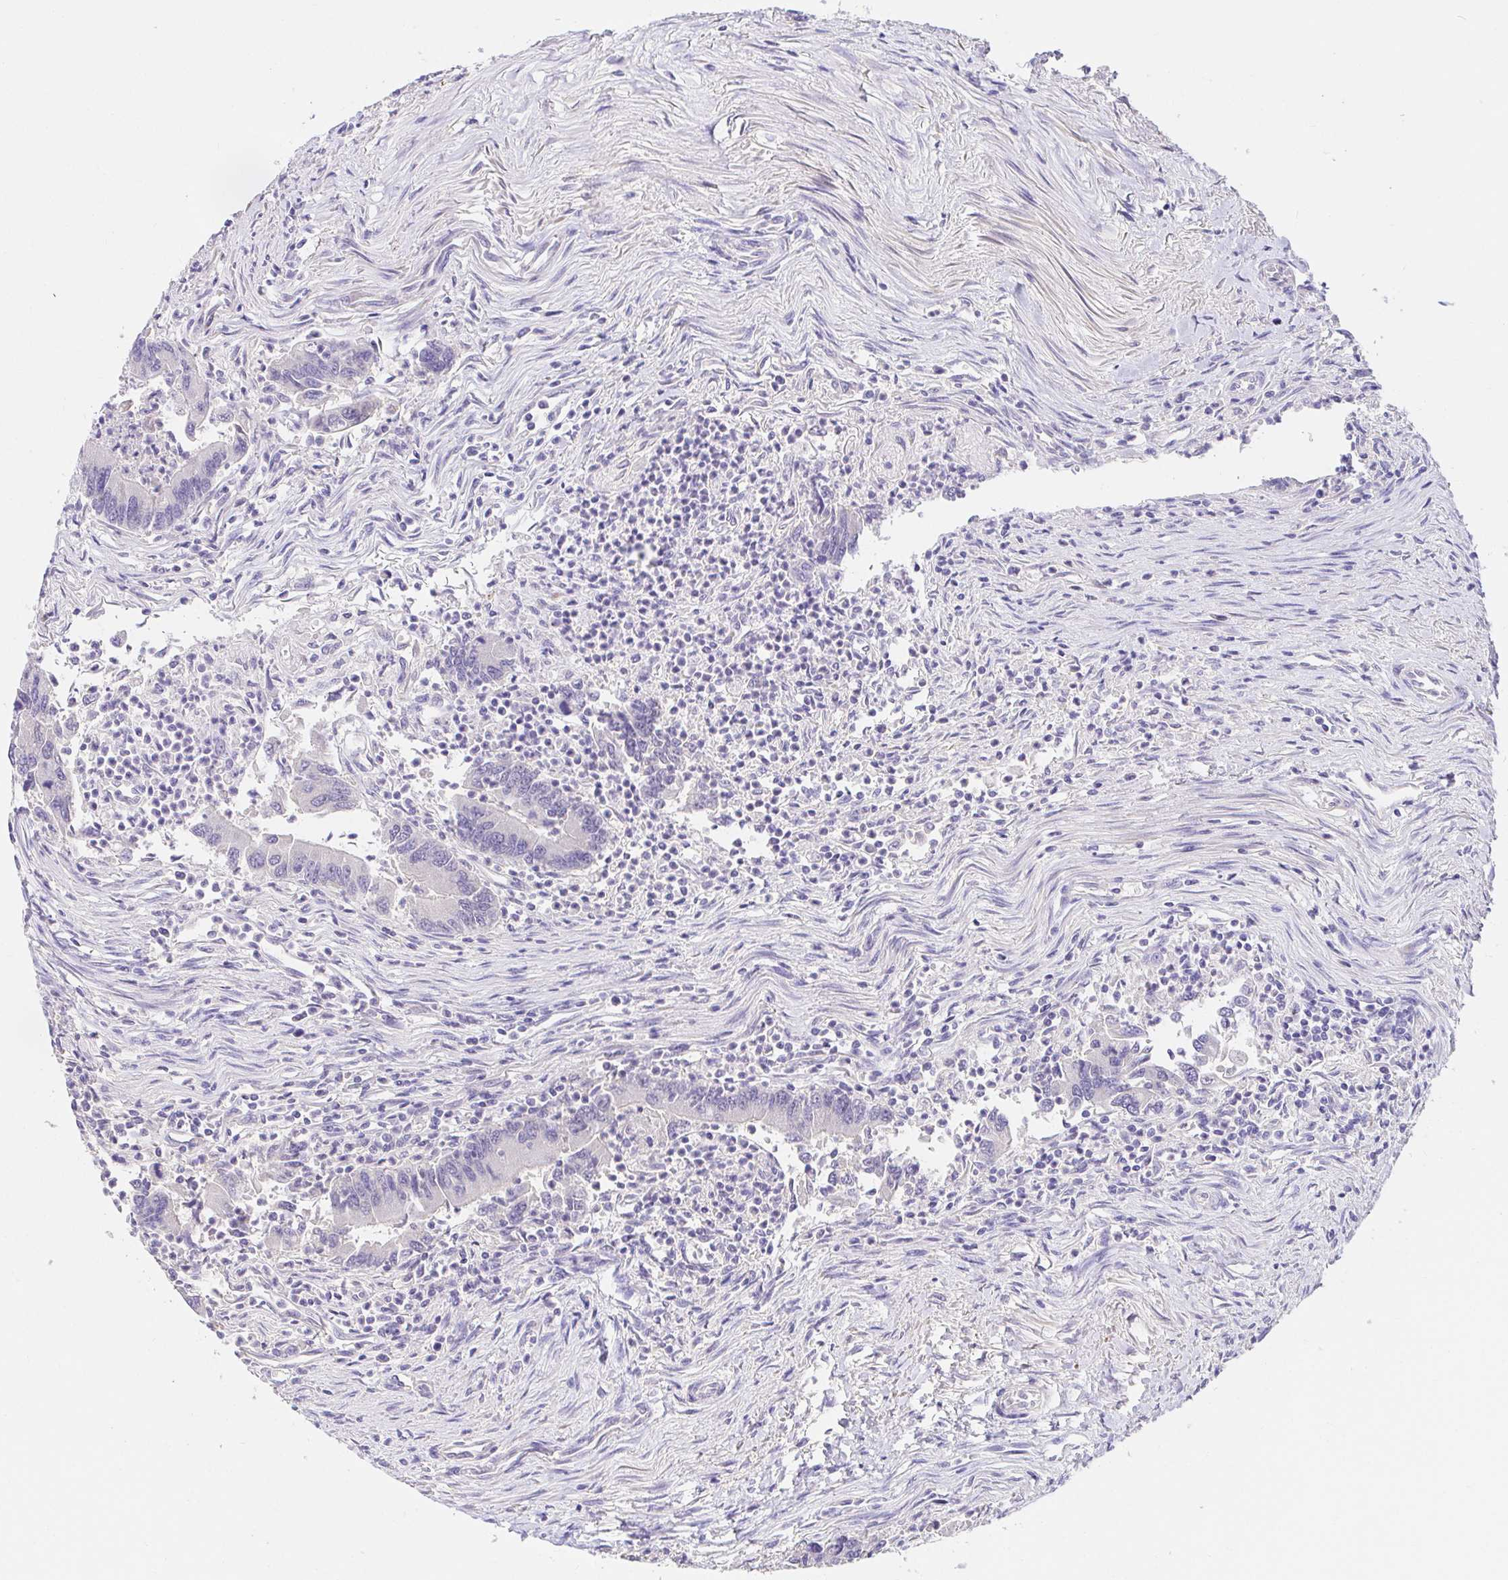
{"staining": {"intensity": "negative", "quantity": "none", "location": "none"}, "tissue": "colorectal cancer", "cell_type": "Tumor cells", "image_type": "cancer", "snomed": [{"axis": "morphology", "description": "Adenocarcinoma, NOS"}, {"axis": "topography", "description": "Colon"}], "caption": "The photomicrograph displays no significant expression in tumor cells of colorectal cancer (adenocarcinoma).", "gene": "CDO1", "patient": {"sex": "female", "age": 67}}